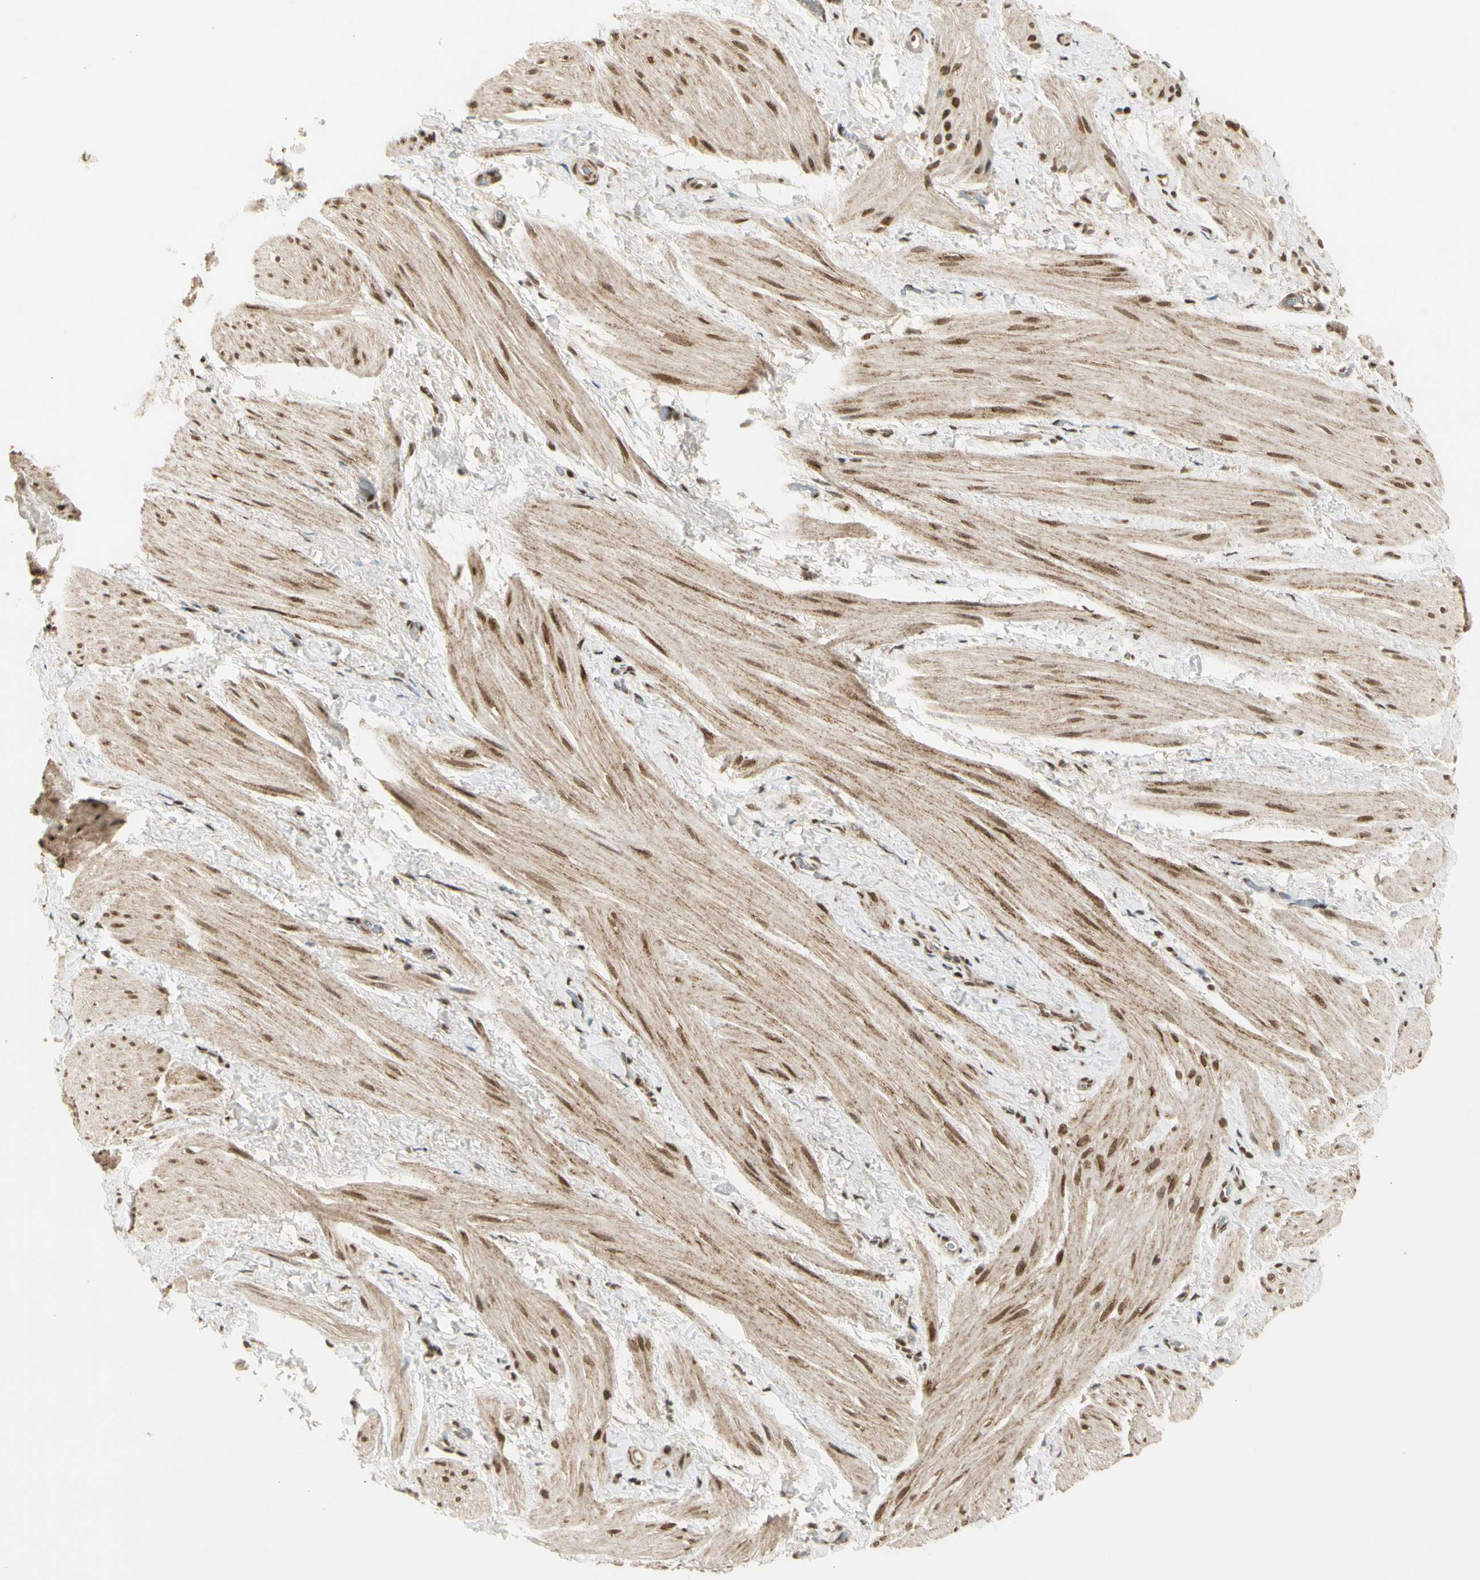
{"staining": {"intensity": "moderate", "quantity": ">75%", "location": "cytoplasmic/membranous,nuclear"}, "tissue": "smooth muscle", "cell_type": "Smooth muscle cells", "image_type": "normal", "snomed": [{"axis": "morphology", "description": "Normal tissue, NOS"}, {"axis": "topography", "description": "Smooth muscle"}], "caption": "Immunohistochemistry (IHC) of unremarkable smooth muscle demonstrates medium levels of moderate cytoplasmic/membranous,nuclear positivity in about >75% of smooth muscle cells. (Brightfield microscopy of DAB IHC at high magnification).", "gene": "ZNF135", "patient": {"sex": "male", "age": 16}}